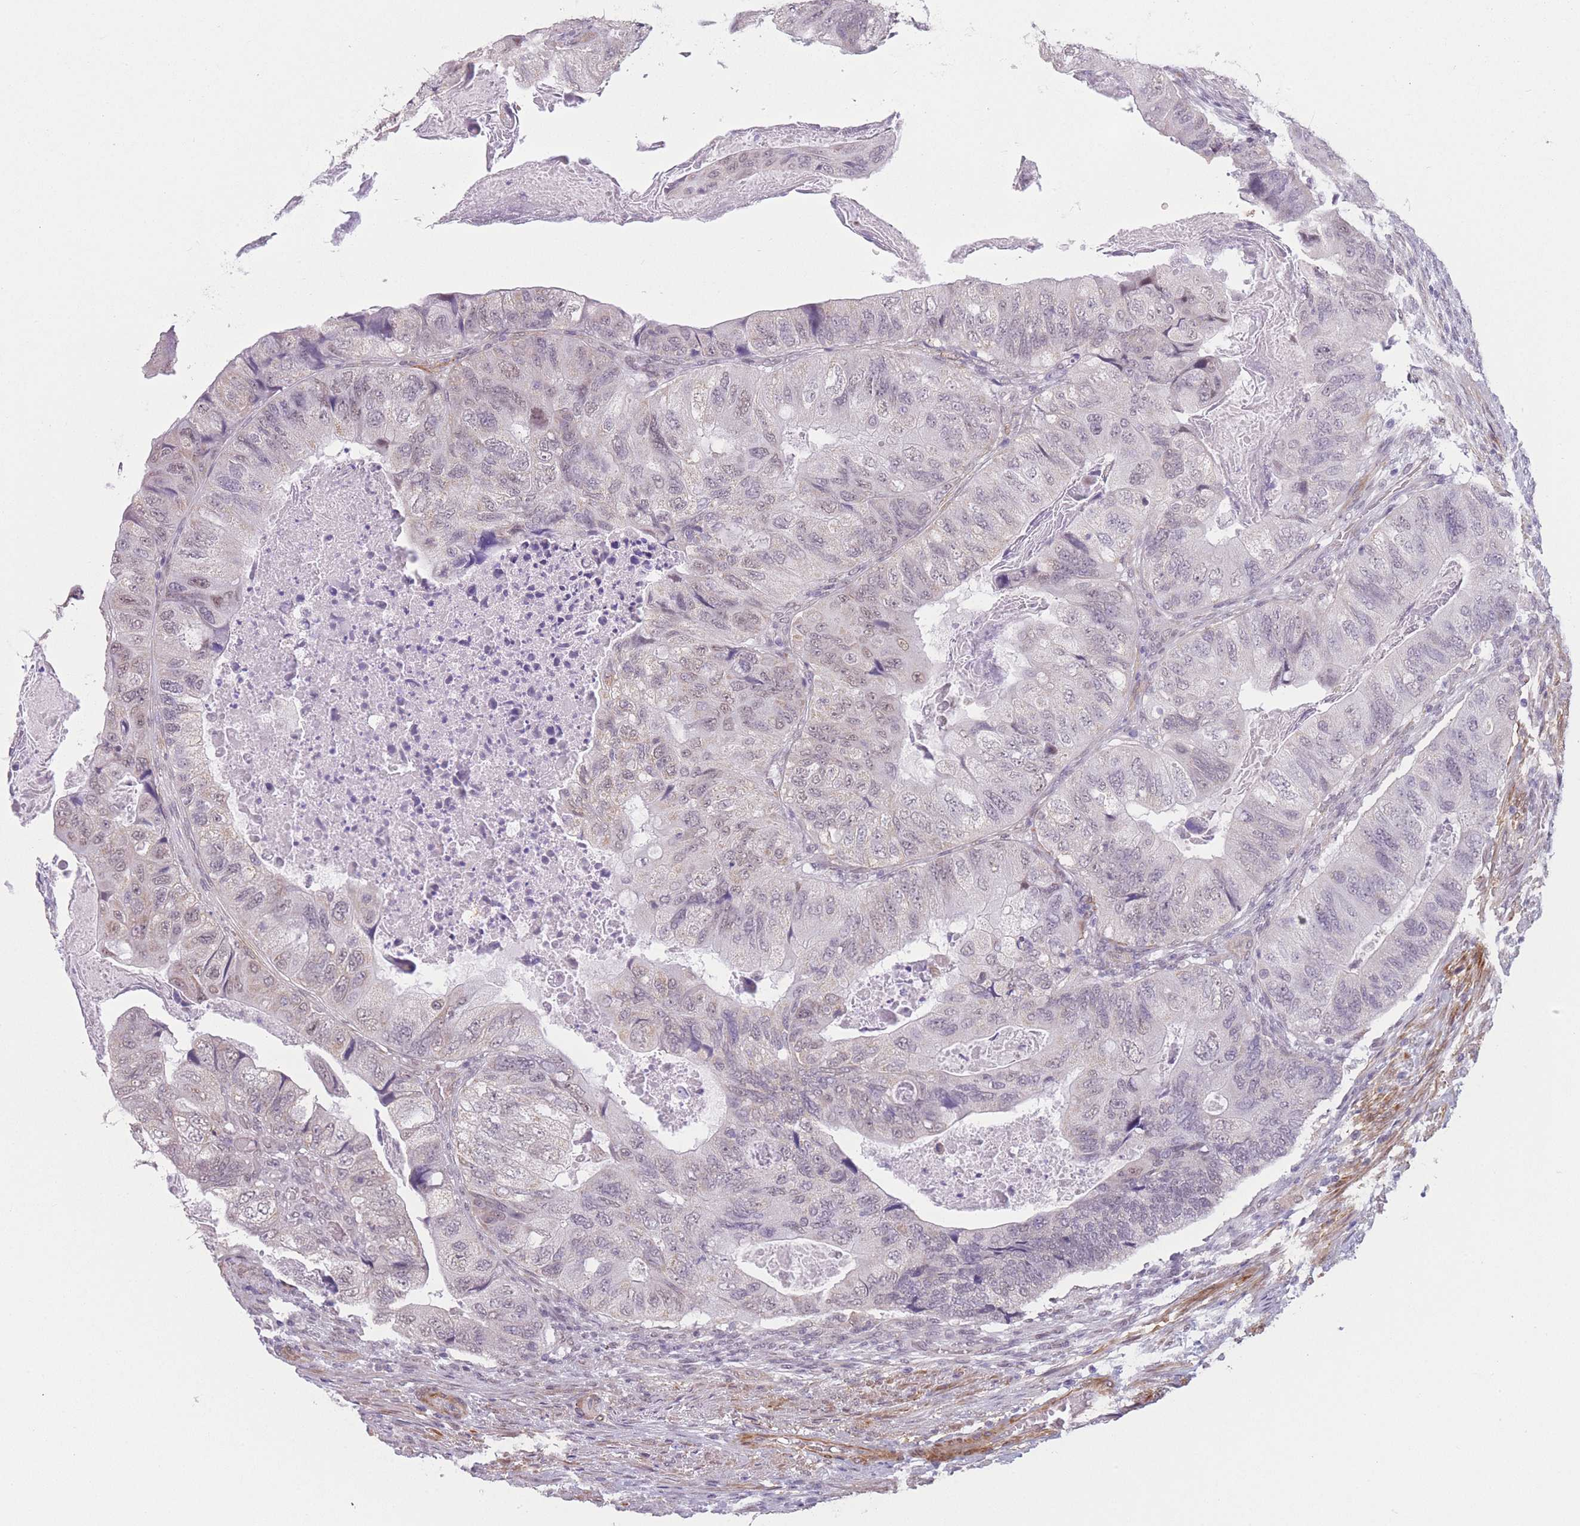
{"staining": {"intensity": "moderate", "quantity": "<25%", "location": "nuclear"}, "tissue": "colorectal cancer", "cell_type": "Tumor cells", "image_type": "cancer", "snomed": [{"axis": "morphology", "description": "Adenocarcinoma, NOS"}, {"axis": "topography", "description": "Rectum"}], "caption": "Colorectal adenocarcinoma tissue demonstrates moderate nuclear staining in about <25% of tumor cells, visualized by immunohistochemistry. The protein of interest is shown in brown color, while the nuclei are stained blue.", "gene": "SIN3B", "patient": {"sex": "male", "age": 63}}